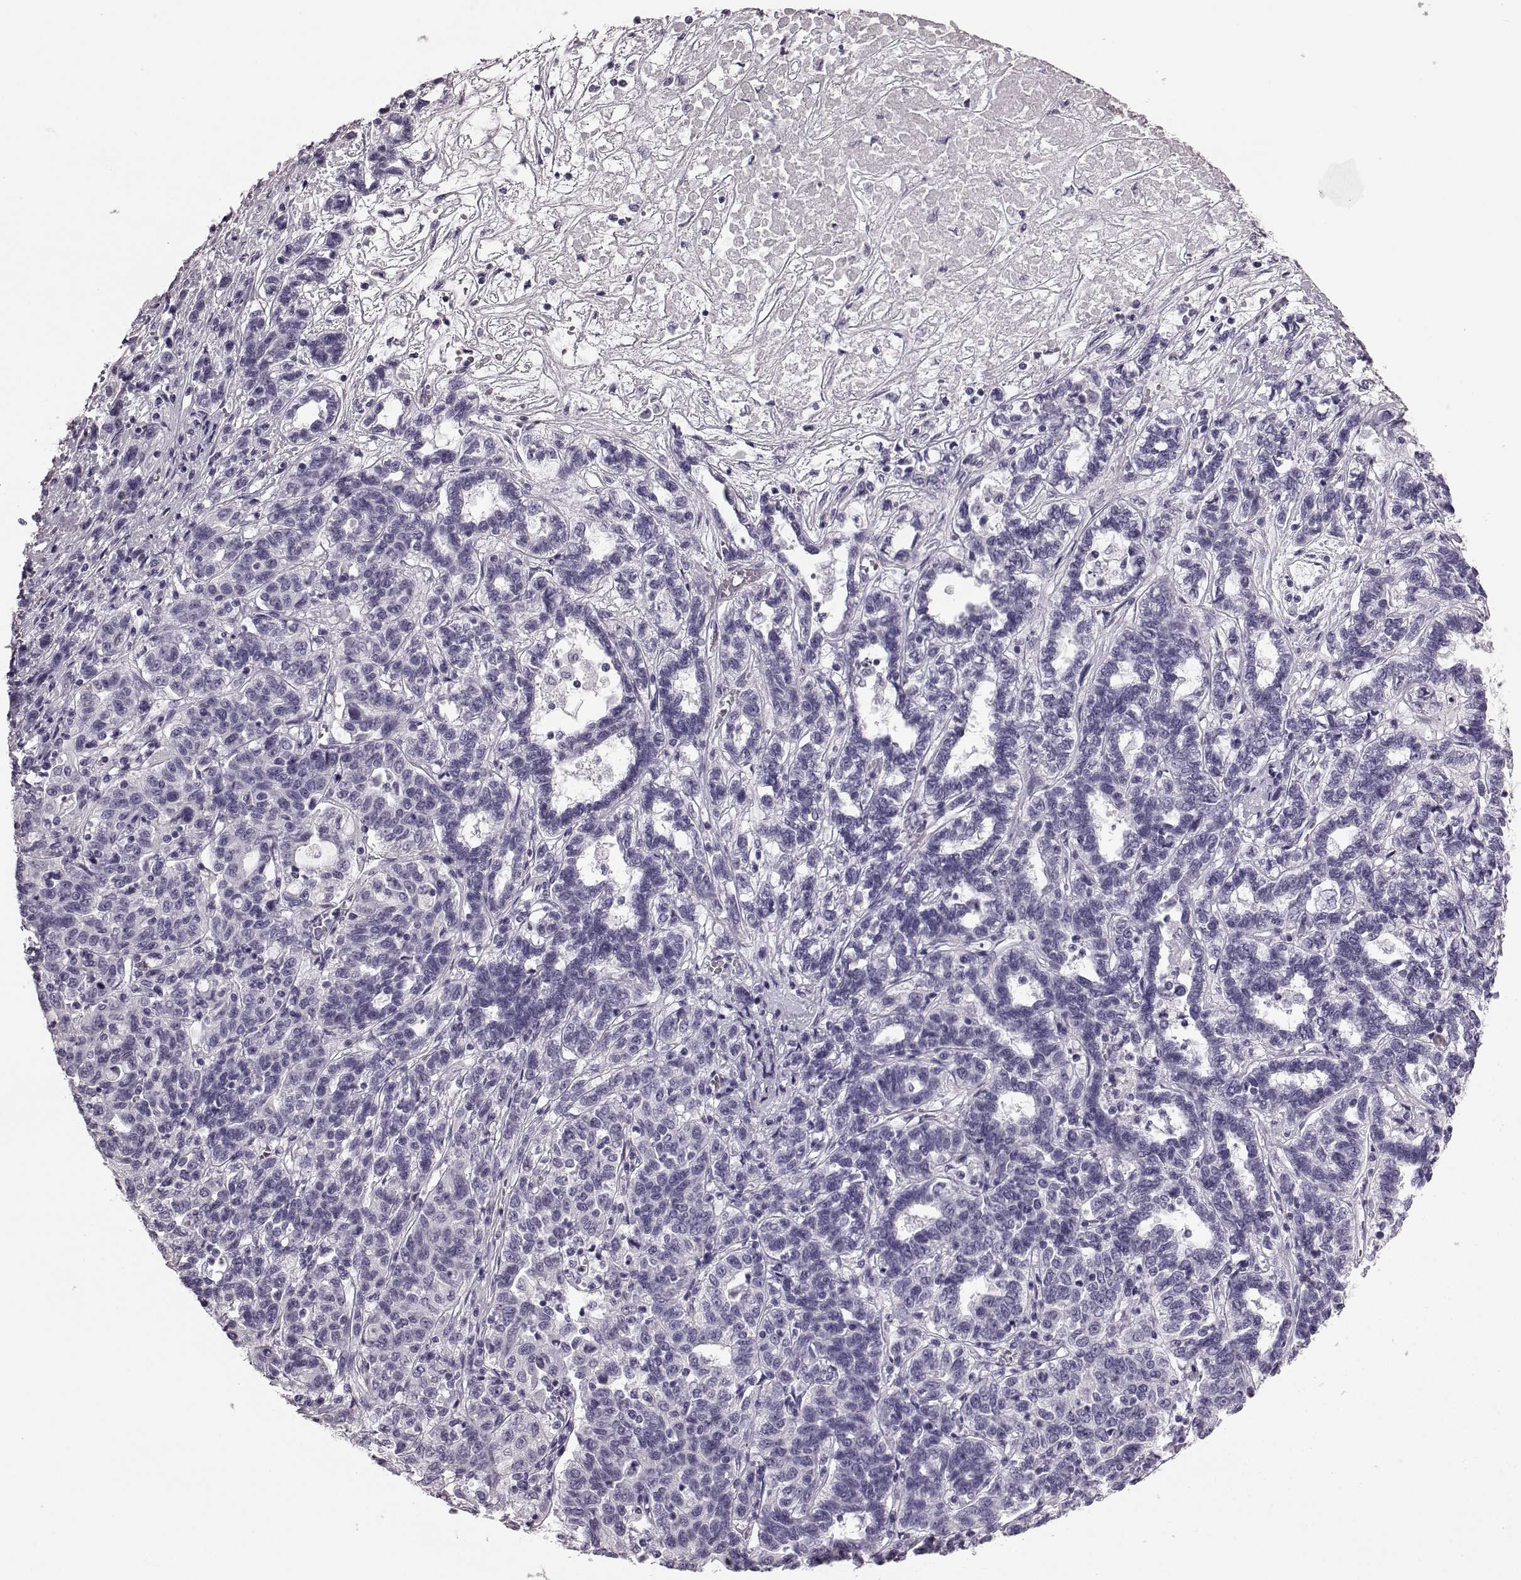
{"staining": {"intensity": "negative", "quantity": "none", "location": "none"}, "tissue": "liver cancer", "cell_type": "Tumor cells", "image_type": "cancer", "snomed": [{"axis": "morphology", "description": "Adenocarcinoma, NOS"}, {"axis": "morphology", "description": "Cholangiocarcinoma"}, {"axis": "topography", "description": "Liver"}], "caption": "A high-resolution histopathology image shows IHC staining of liver cancer, which demonstrates no significant expression in tumor cells.", "gene": "AIPL1", "patient": {"sex": "male", "age": 64}}